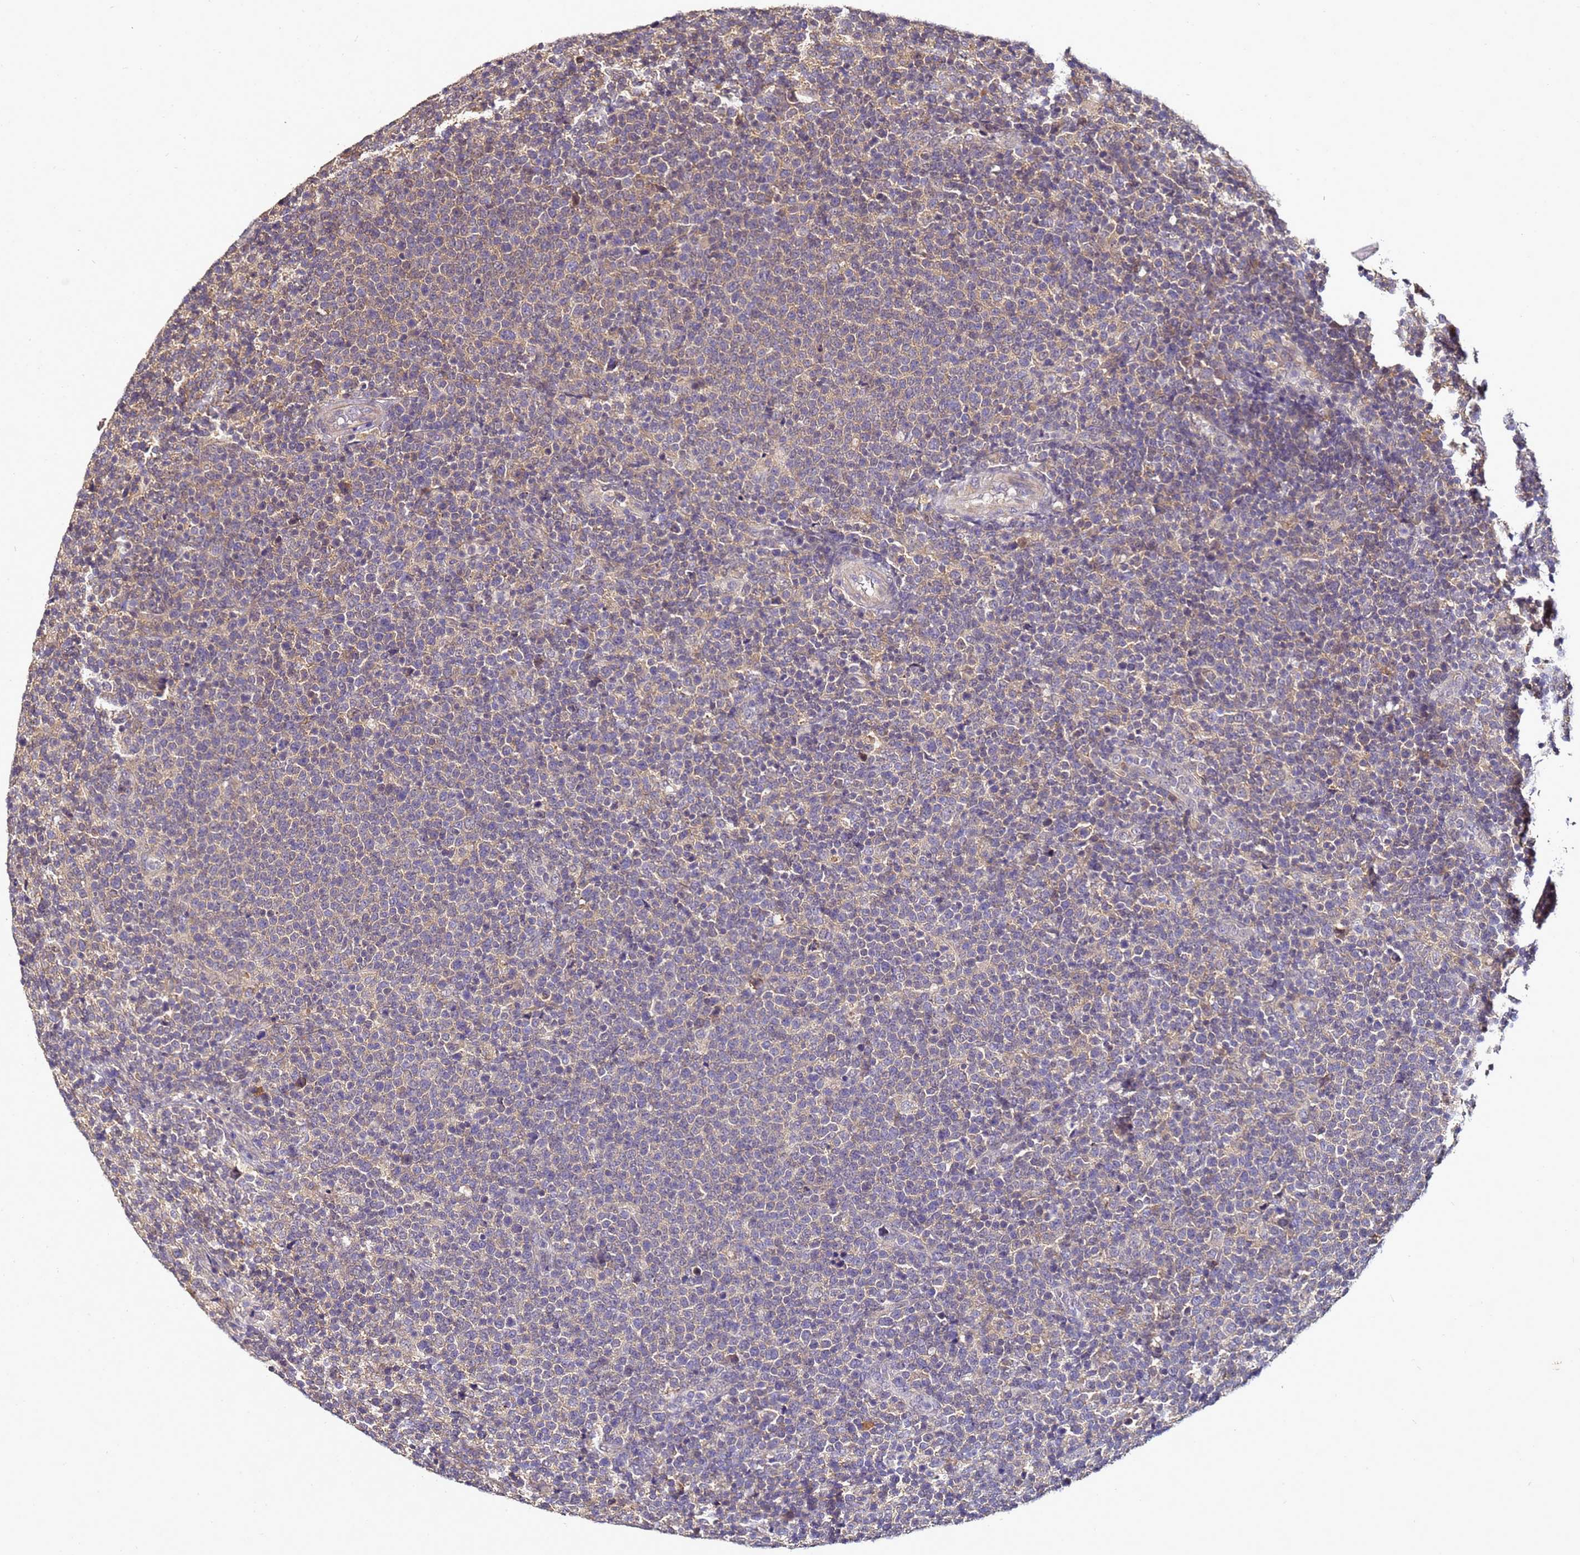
{"staining": {"intensity": "weak", "quantity": "<25%", "location": "cytoplasmic/membranous"}, "tissue": "lymphoma", "cell_type": "Tumor cells", "image_type": "cancer", "snomed": [{"axis": "morphology", "description": "Malignant lymphoma, non-Hodgkin's type, High grade"}, {"axis": "topography", "description": "Lymph node"}], "caption": "High power microscopy histopathology image of an immunohistochemistry (IHC) histopathology image of lymphoma, revealing no significant staining in tumor cells.", "gene": "ANKRD17", "patient": {"sex": "male", "age": 61}}